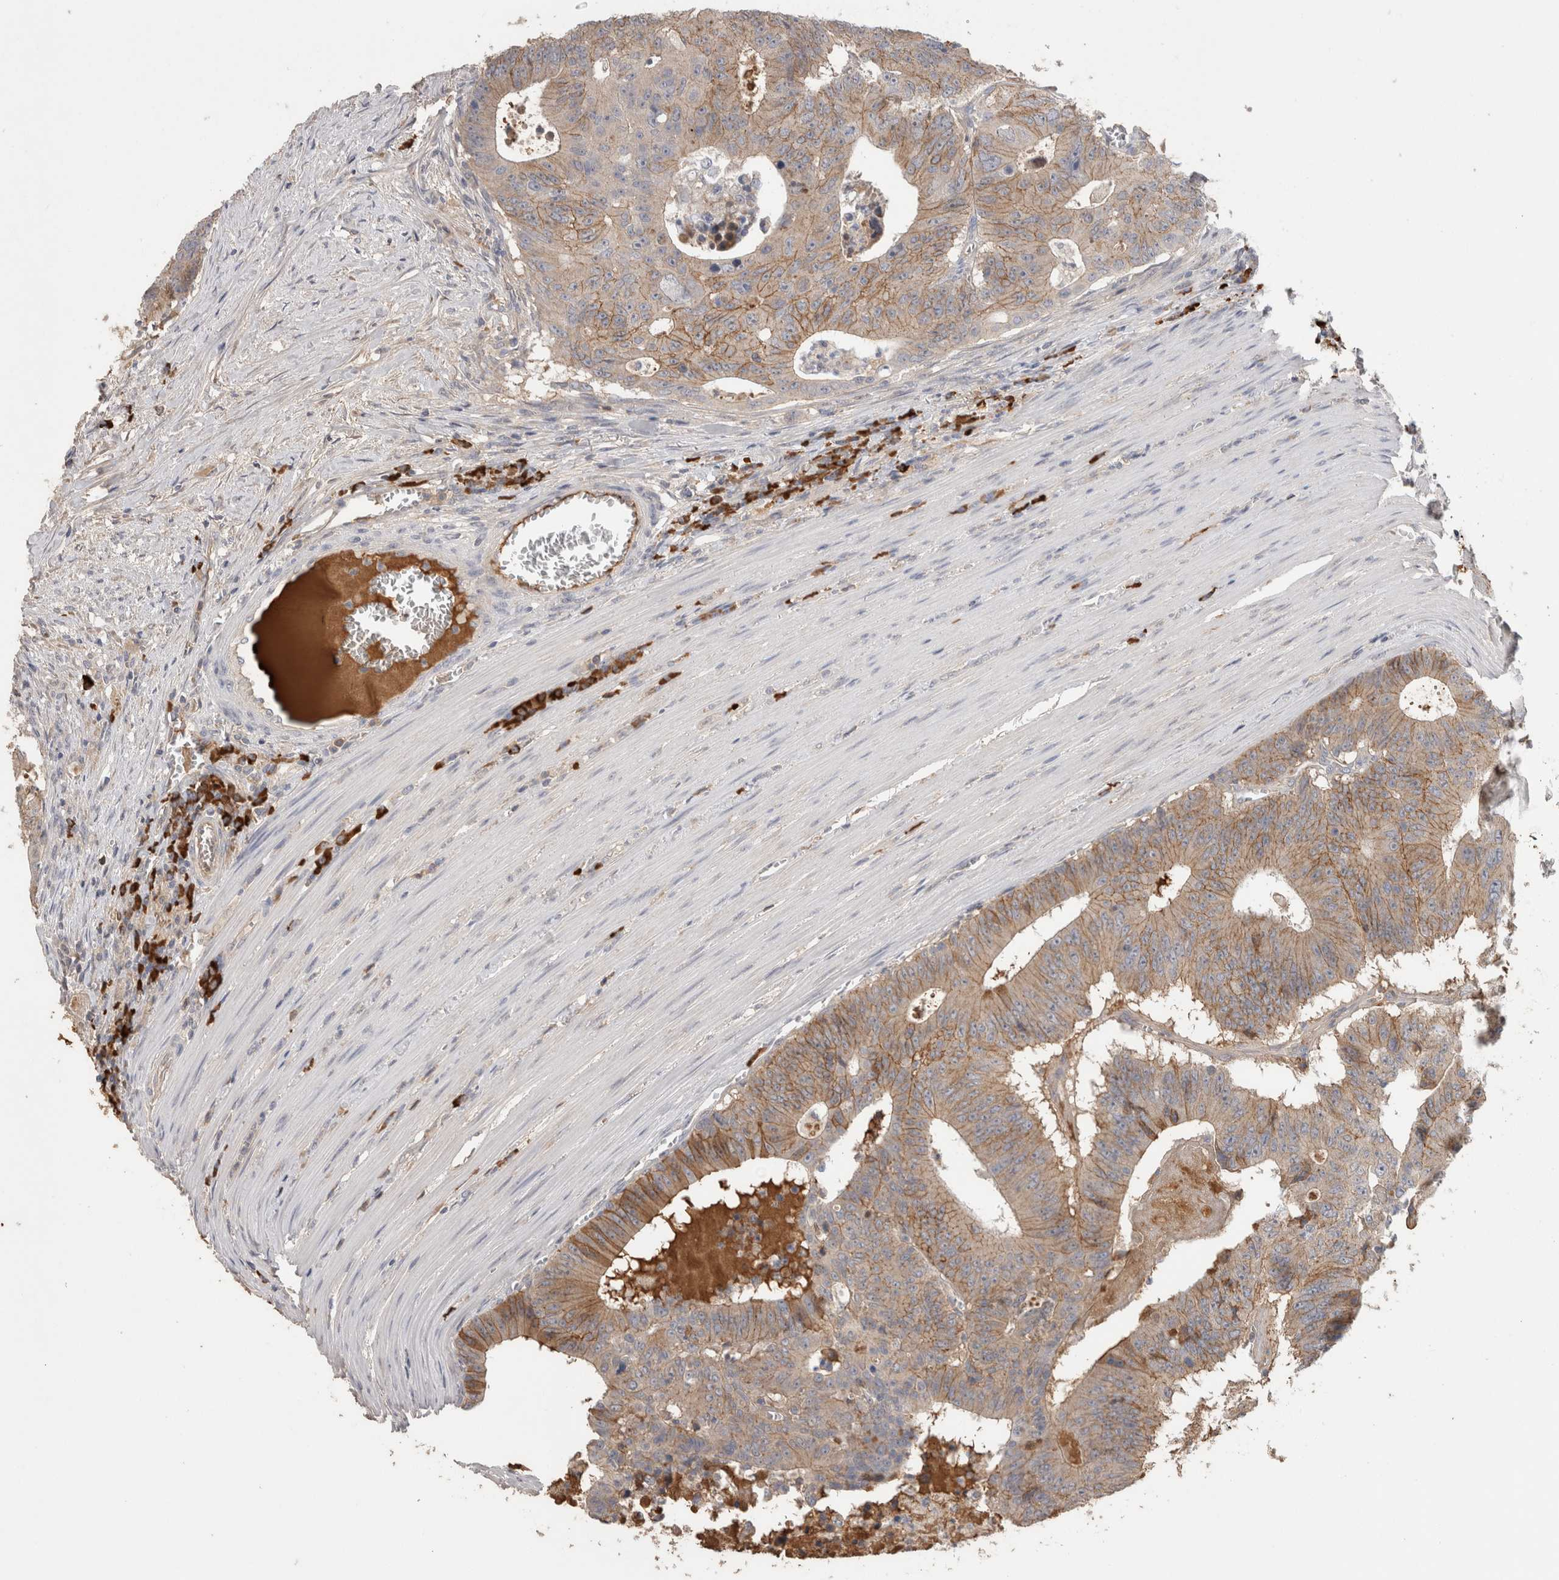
{"staining": {"intensity": "moderate", "quantity": "25%-75%", "location": "cytoplasmic/membranous"}, "tissue": "colorectal cancer", "cell_type": "Tumor cells", "image_type": "cancer", "snomed": [{"axis": "morphology", "description": "Adenocarcinoma, NOS"}, {"axis": "topography", "description": "Colon"}], "caption": "Protein analysis of adenocarcinoma (colorectal) tissue exhibits moderate cytoplasmic/membranous expression in approximately 25%-75% of tumor cells.", "gene": "PPP3CC", "patient": {"sex": "male", "age": 87}}